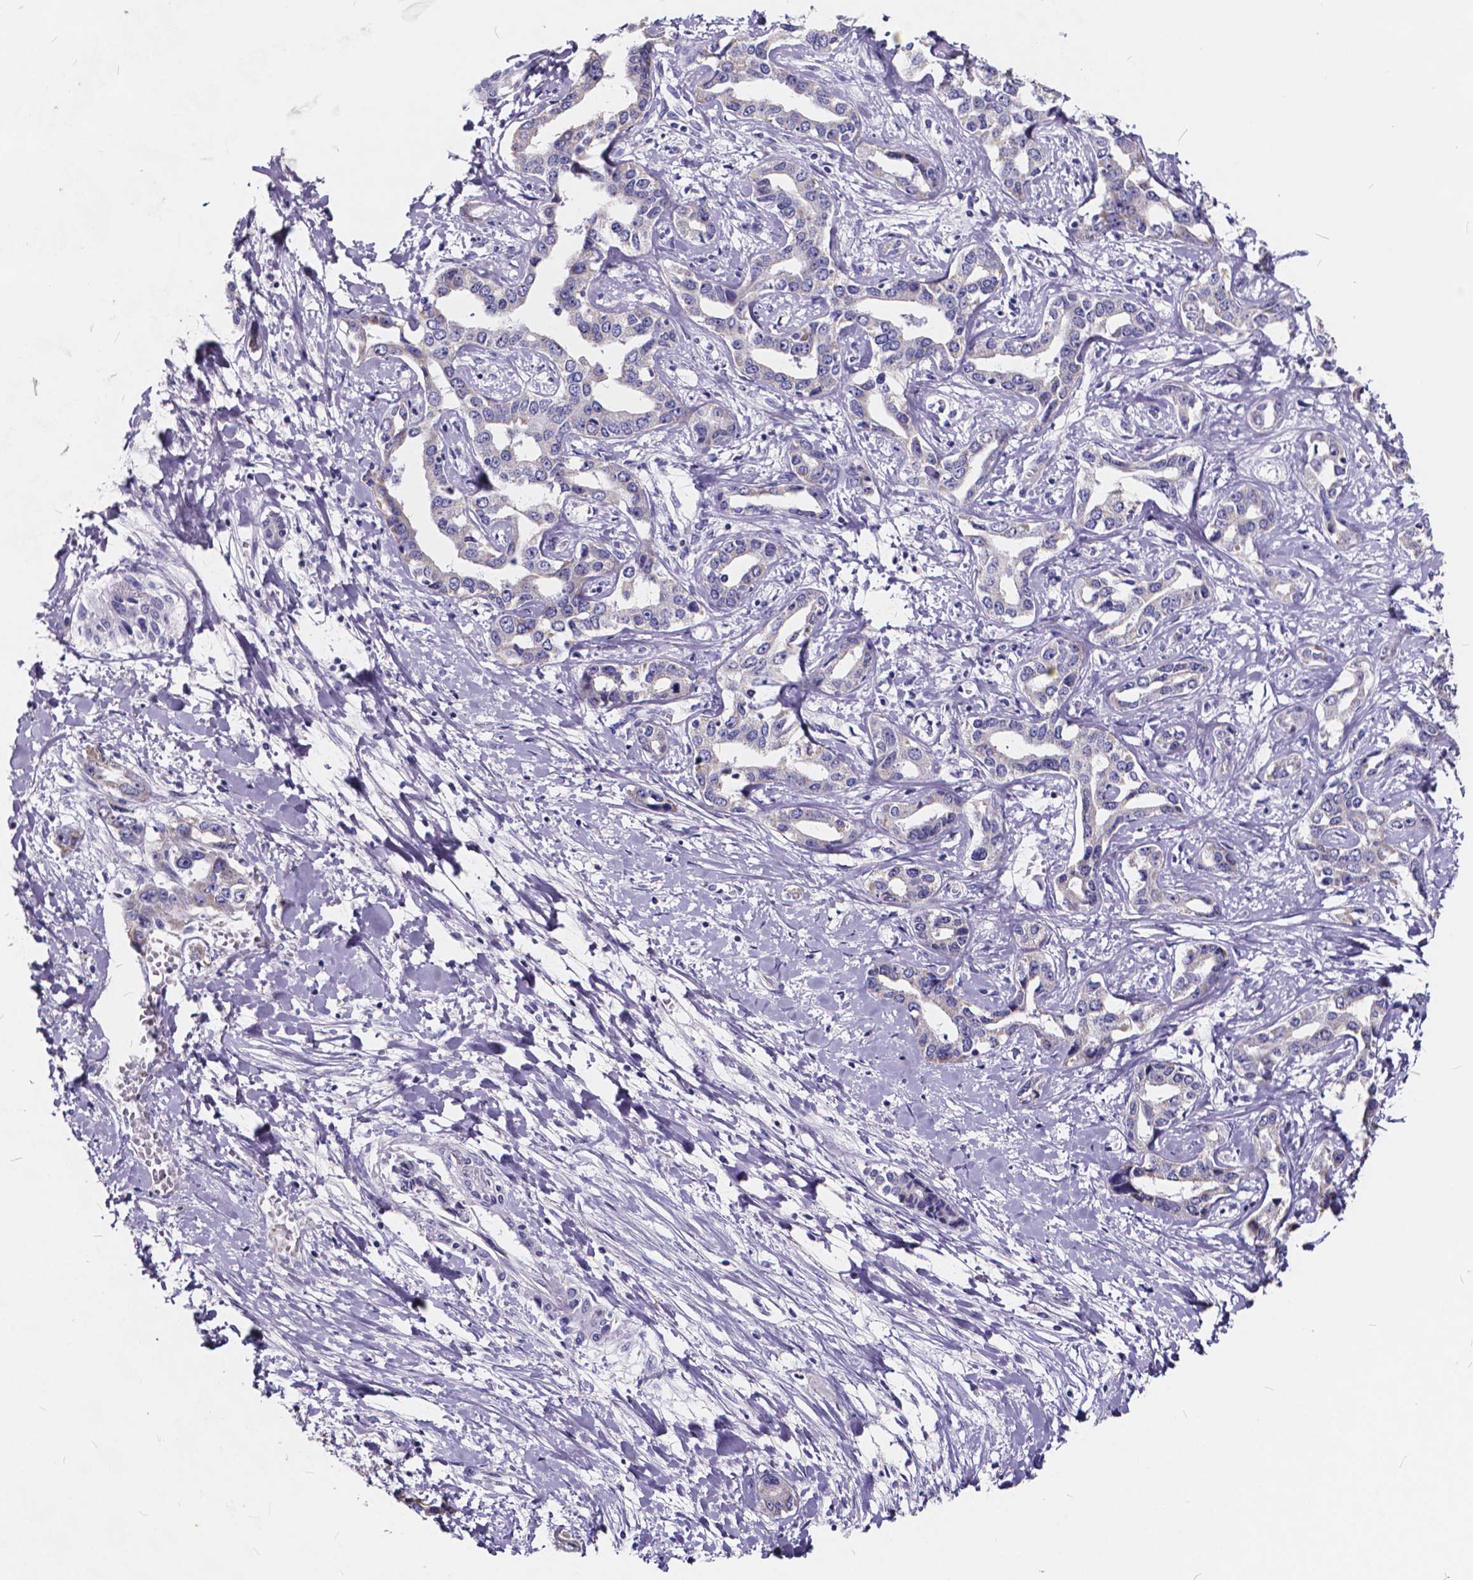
{"staining": {"intensity": "negative", "quantity": "none", "location": "none"}, "tissue": "liver cancer", "cell_type": "Tumor cells", "image_type": "cancer", "snomed": [{"axis": "morphology", "description": "Cholangiocarcinoma"}, {"axis": "topography", "description": "Liver"}], "caption": "Micrograph shows no protein positivity in tumor cells of cholangiocarcinoma (liver) tissue.", "gene": "SPEF2", "patient": {"sex": "male", "age": 59}}